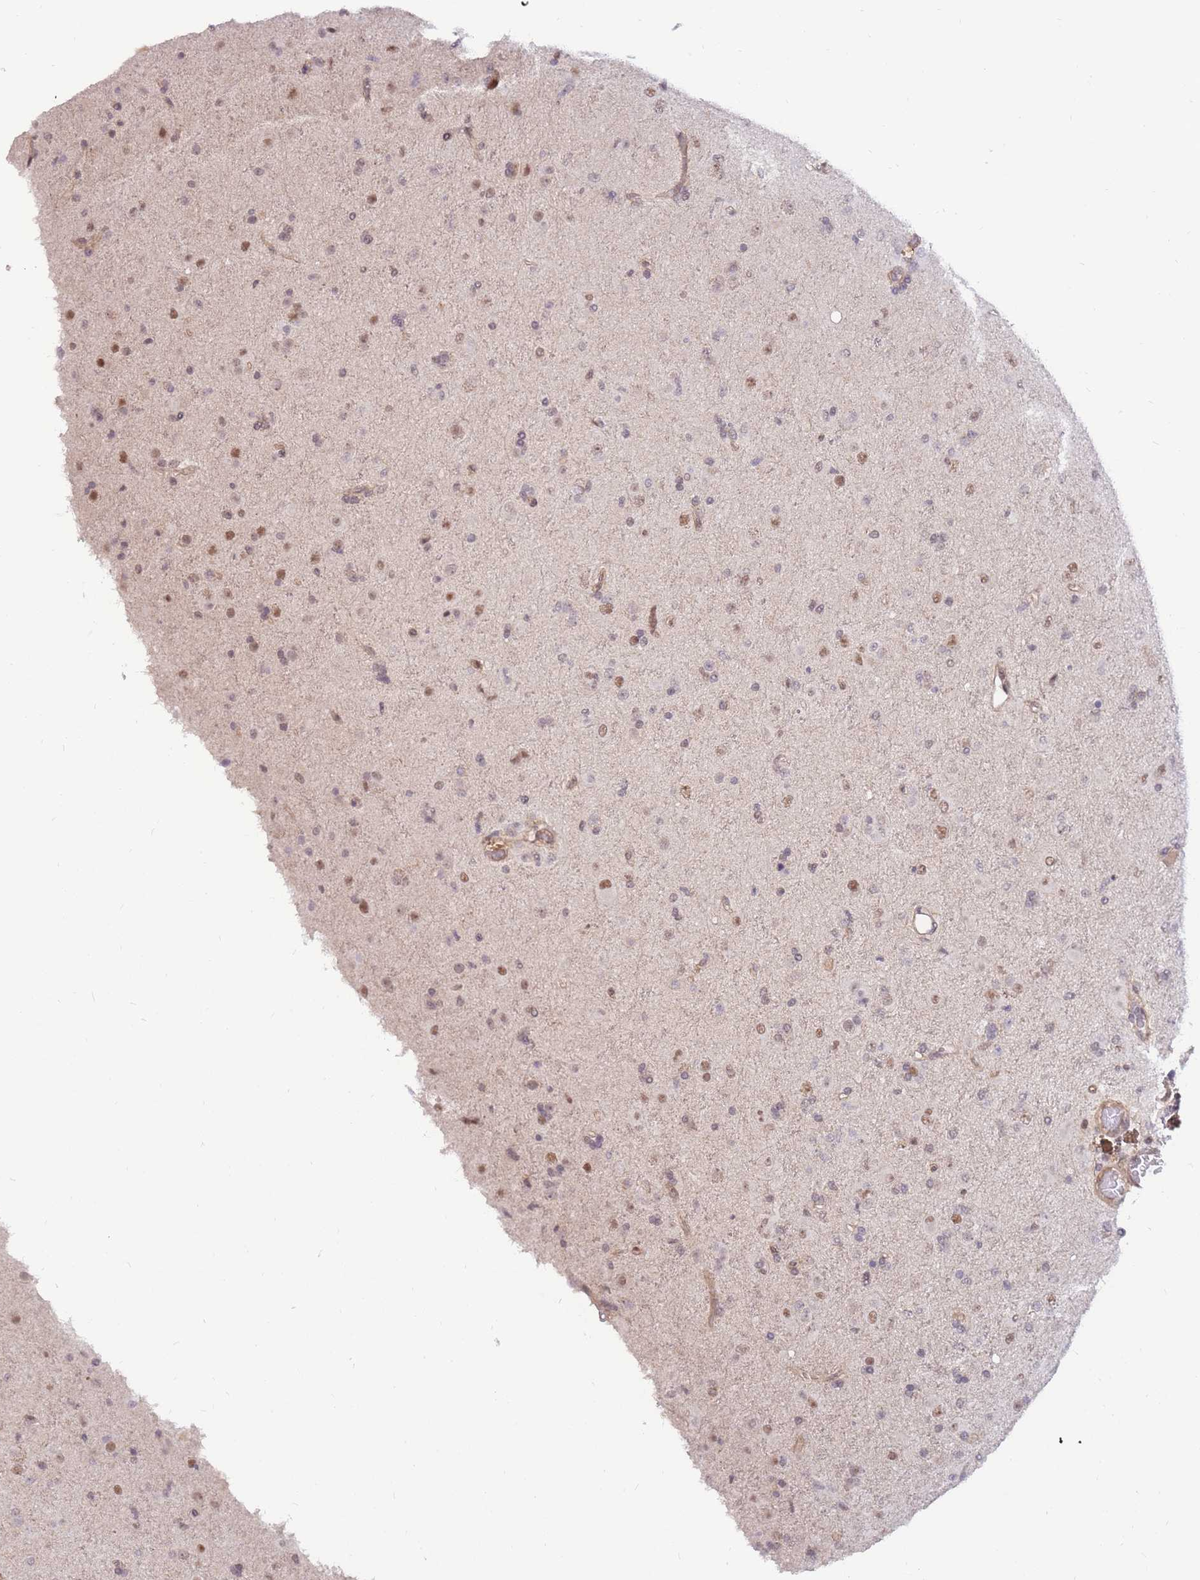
{"staining": {"intensity": "moderate", "quantity": "25%-75%", "location": "nuclear"}, "tissue": "glioma", "cell_type": "Tumor cells", "image_type": "cancer", "snomed": [{"axis": "morphology", "description": "Glioma, malignant, Low grade"}, {"axis": "topography", "description": "Brain"}], "caption": "Human glioma stained with a brown dye shows moderate nuclear positive expression in approximately 25%-75% of tumor cells.", "gene": "ERICH6B", "patient": {"sex": "male", "age": 65}}